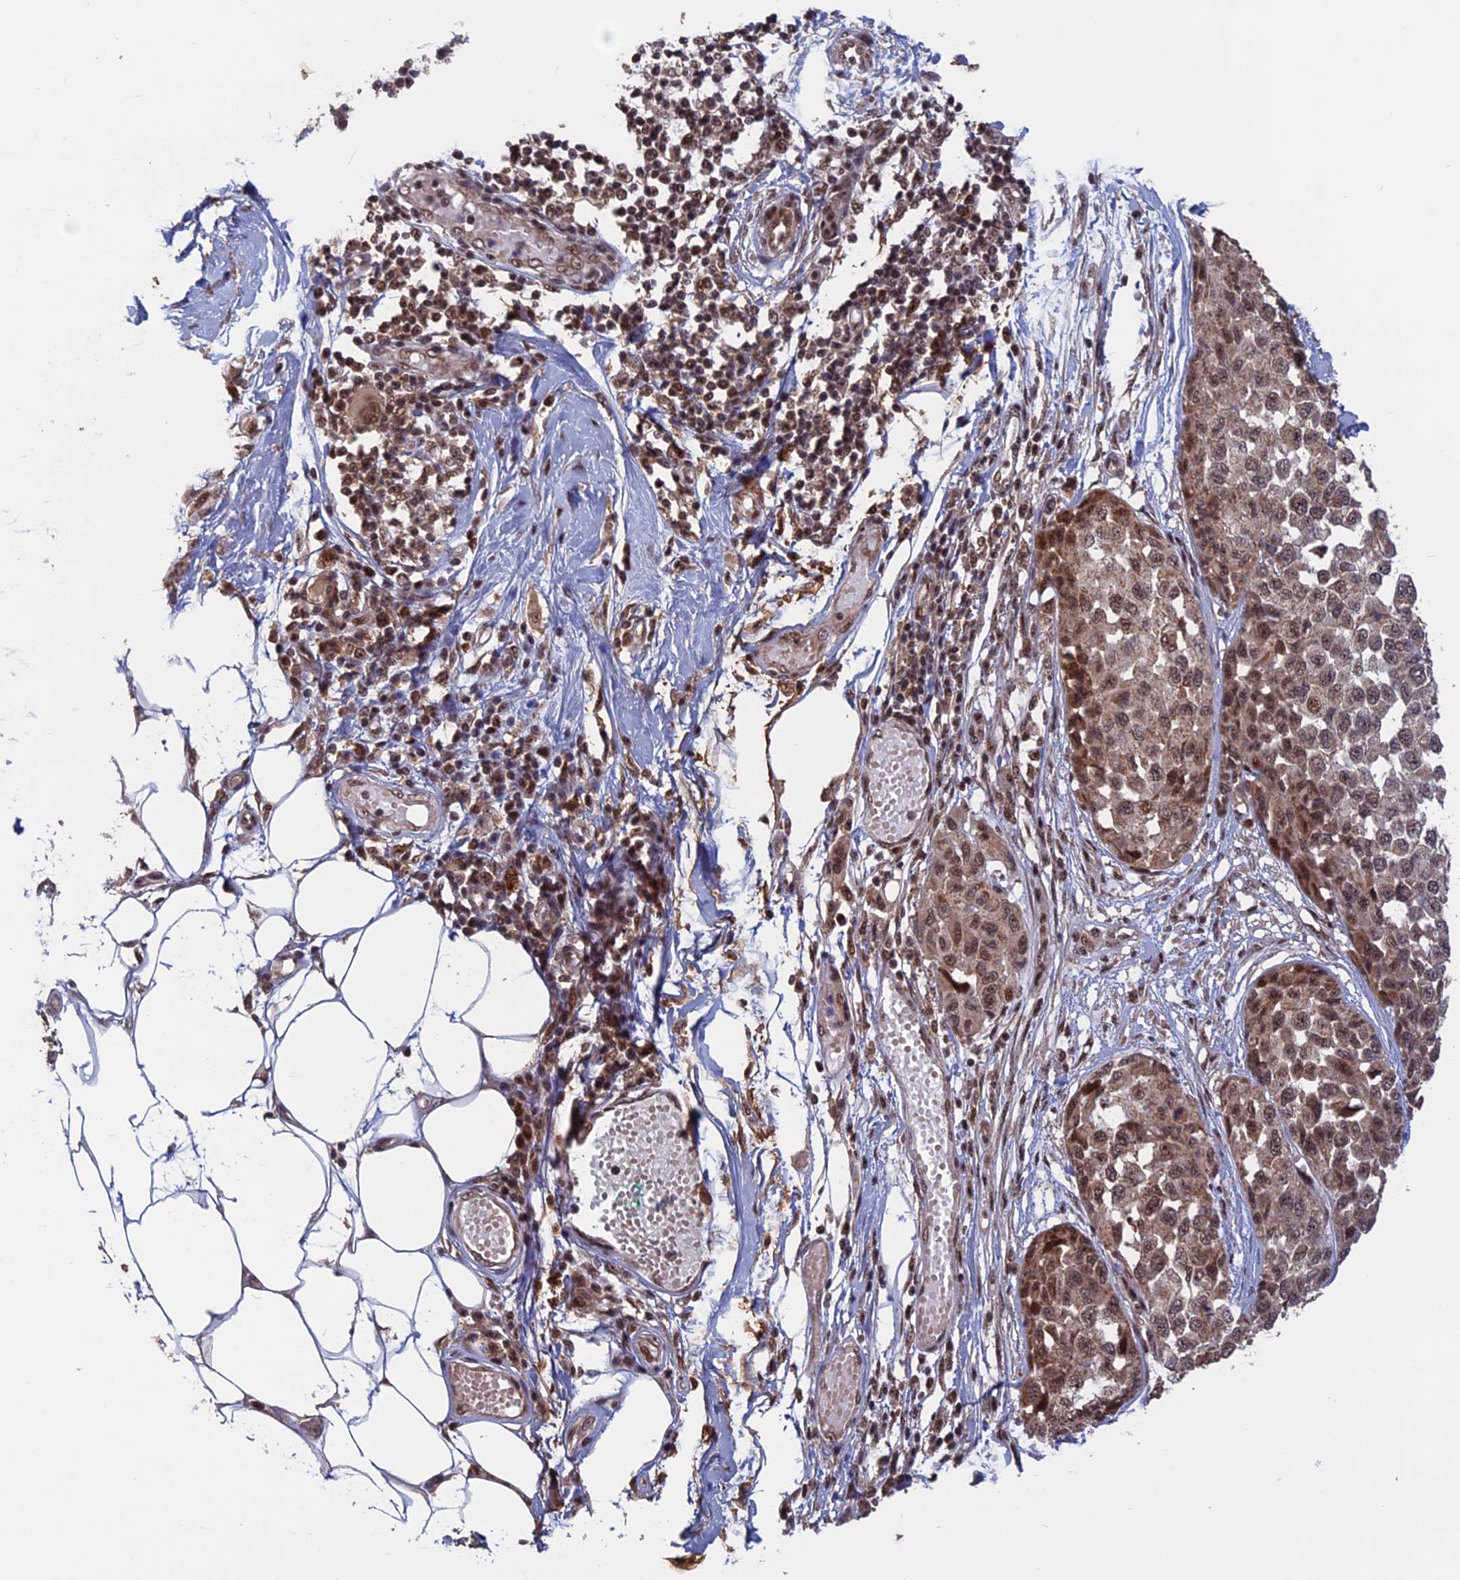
{"staining": {"intensity": "moderate", "quantity": ">75%", "location": "nuclear"}, "tissue": "melanoma", "cell_type": "Tumor cells", "image_type": "cancer", "snomed": [{"axis": "morphology", "description": "Normal tissue, NOS"}, {"axis": "morphology", "description": "Malignant melanoma, NOS"}, {"axis": "topography", "description": "Skin"}], "caption": "A medium amount of moderate nuclear expression is seen in about >75% of tumor cells in melanoma tissue. (DAB (3,3'-diaminobenzidine) IHC with brightfield microscopy, high magnification).", "gene": "CACTIN", "patient": {"sex": "male", "age": 62}}